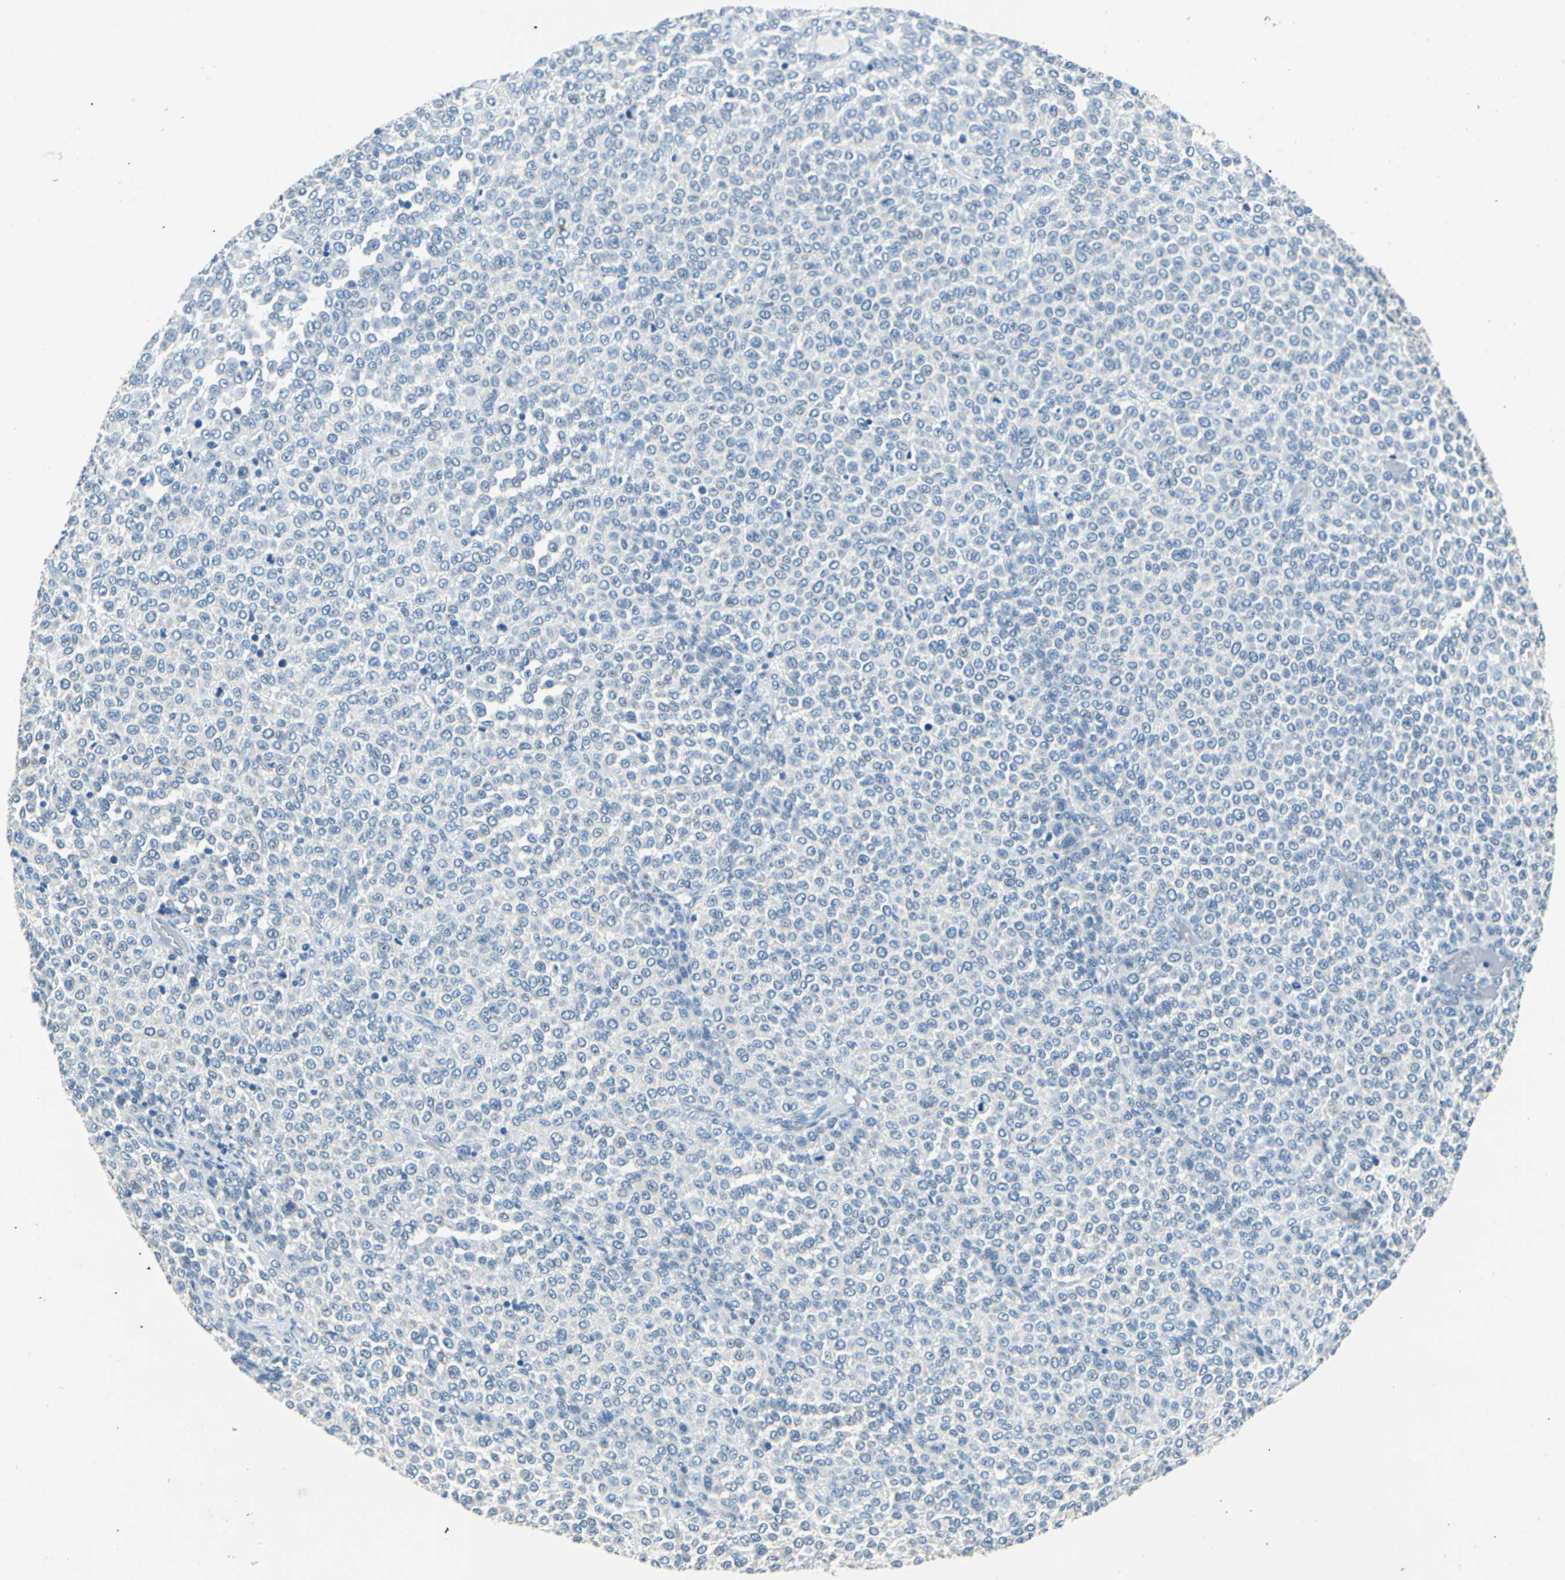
{"staining": {"intensity": "negative", "quantity": "none", "location": "none"}, "tissue": "melanoma", "cell_type": "Tumor cells", "image_type": "cancer", "snomed": [{"axis": "morphology", "description": "Malignant melanoma, Metastatic site"}, {"axis": "topography", "description": "Pancreas"}], "caption": "Human melanoma stained for a protein using immunohistochemistry (IHC) exhibits no staining in tumor cells.", "gene": "TEX264", "patient": {"sex": "female", "age": 30}}